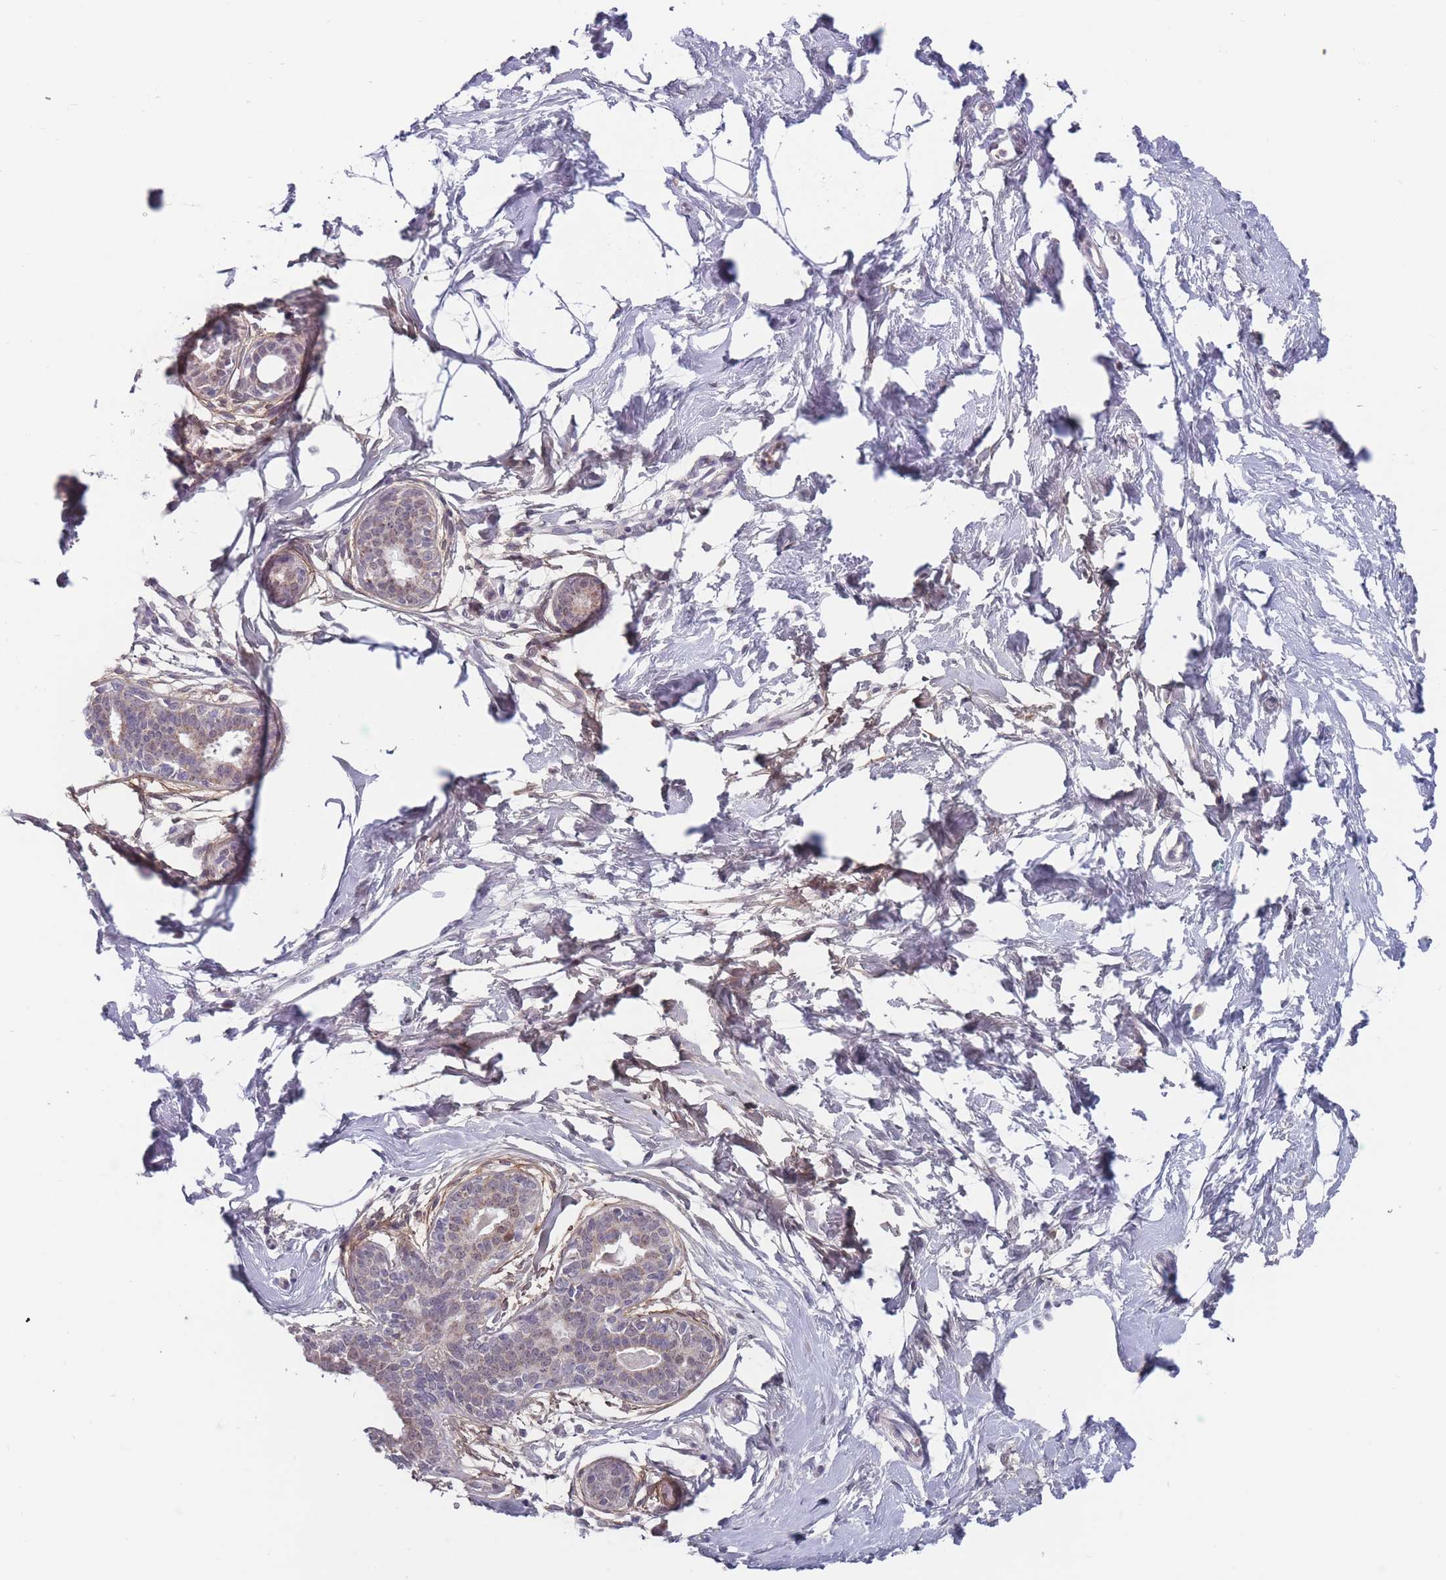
{"staining": {"intensity": "negative", "quantity": "none", "location": "none"}, "tissue": "breast", "cell_type": "Adipocytes", "image_type": "normal", "snomed": [{"axis": "morphology", "description": "Normal tissue, NOS"}, {"axis": "topography", "description": "Breast"}], "caption": "Immunohistochemistry (IHC) photomicrograph of unremarkable breast stained for a protein (brown), which displays no staining in adipocytes.", "gene": "PEX7", "patient": {"sex": "female", "age": 45}}